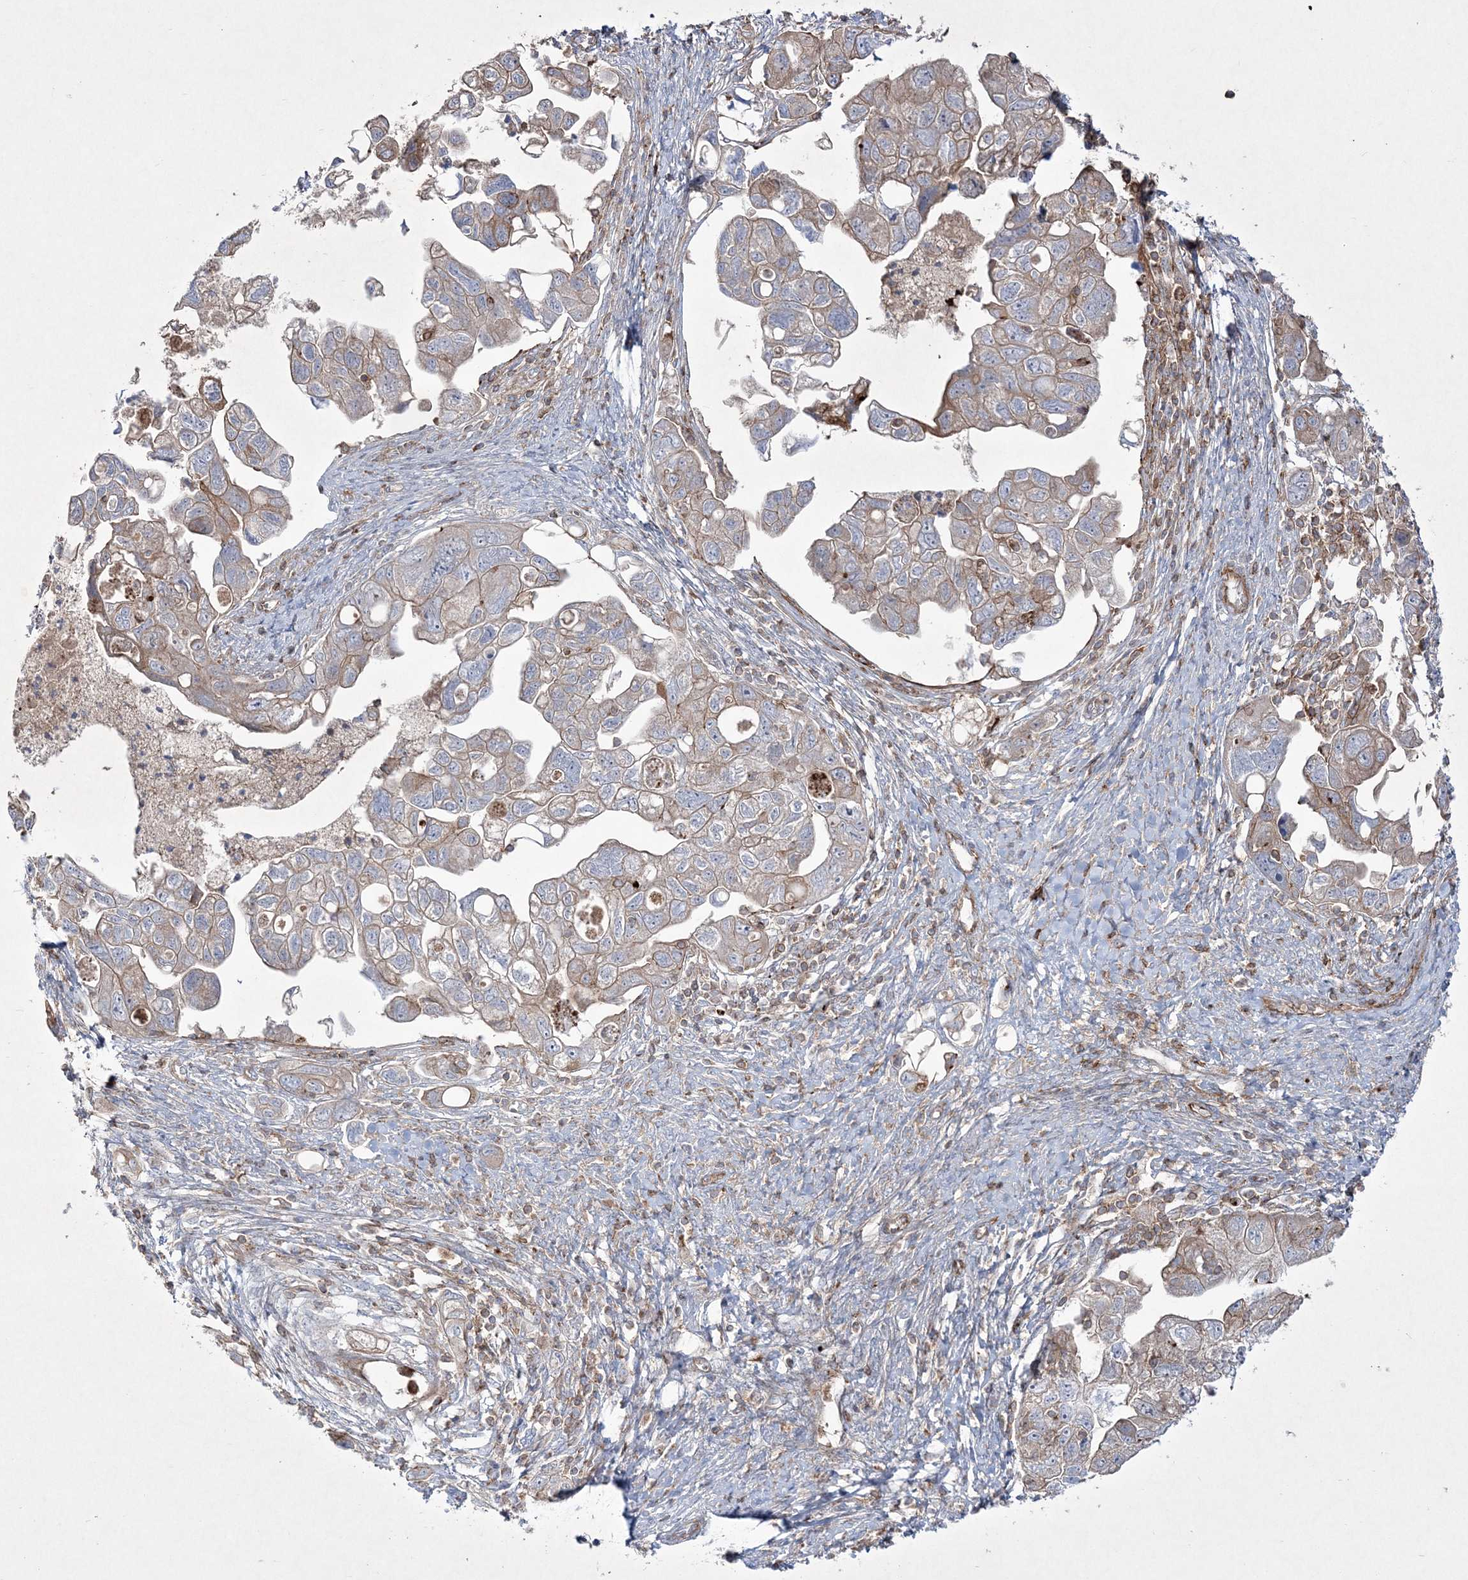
{"staining": {"intensity": "weak", "quantity": "25%-75%", "location": "cytoplasmic/membranous"}, "tissue": "ovarian cancer", "cell_type": "Tumor cells", "image_type": "cancer", "snomed": [{"axis": "morphology", "description": "Carcinoma, NOS"}, {"axis": "morphology", "description": "Cystadenocarcinoma, serous, NOS"}, {"axis": "topography", "description": "Ovary"}], "caption": "Protein staining of serous cystadenocarcinoma (ovarian) tissue shows weak cytoplasmic/membranous positivity in approximately 25%-75% of tumor cells.", "gene": "RICTOR", "patient": {"sex": "female", "age": 69}}